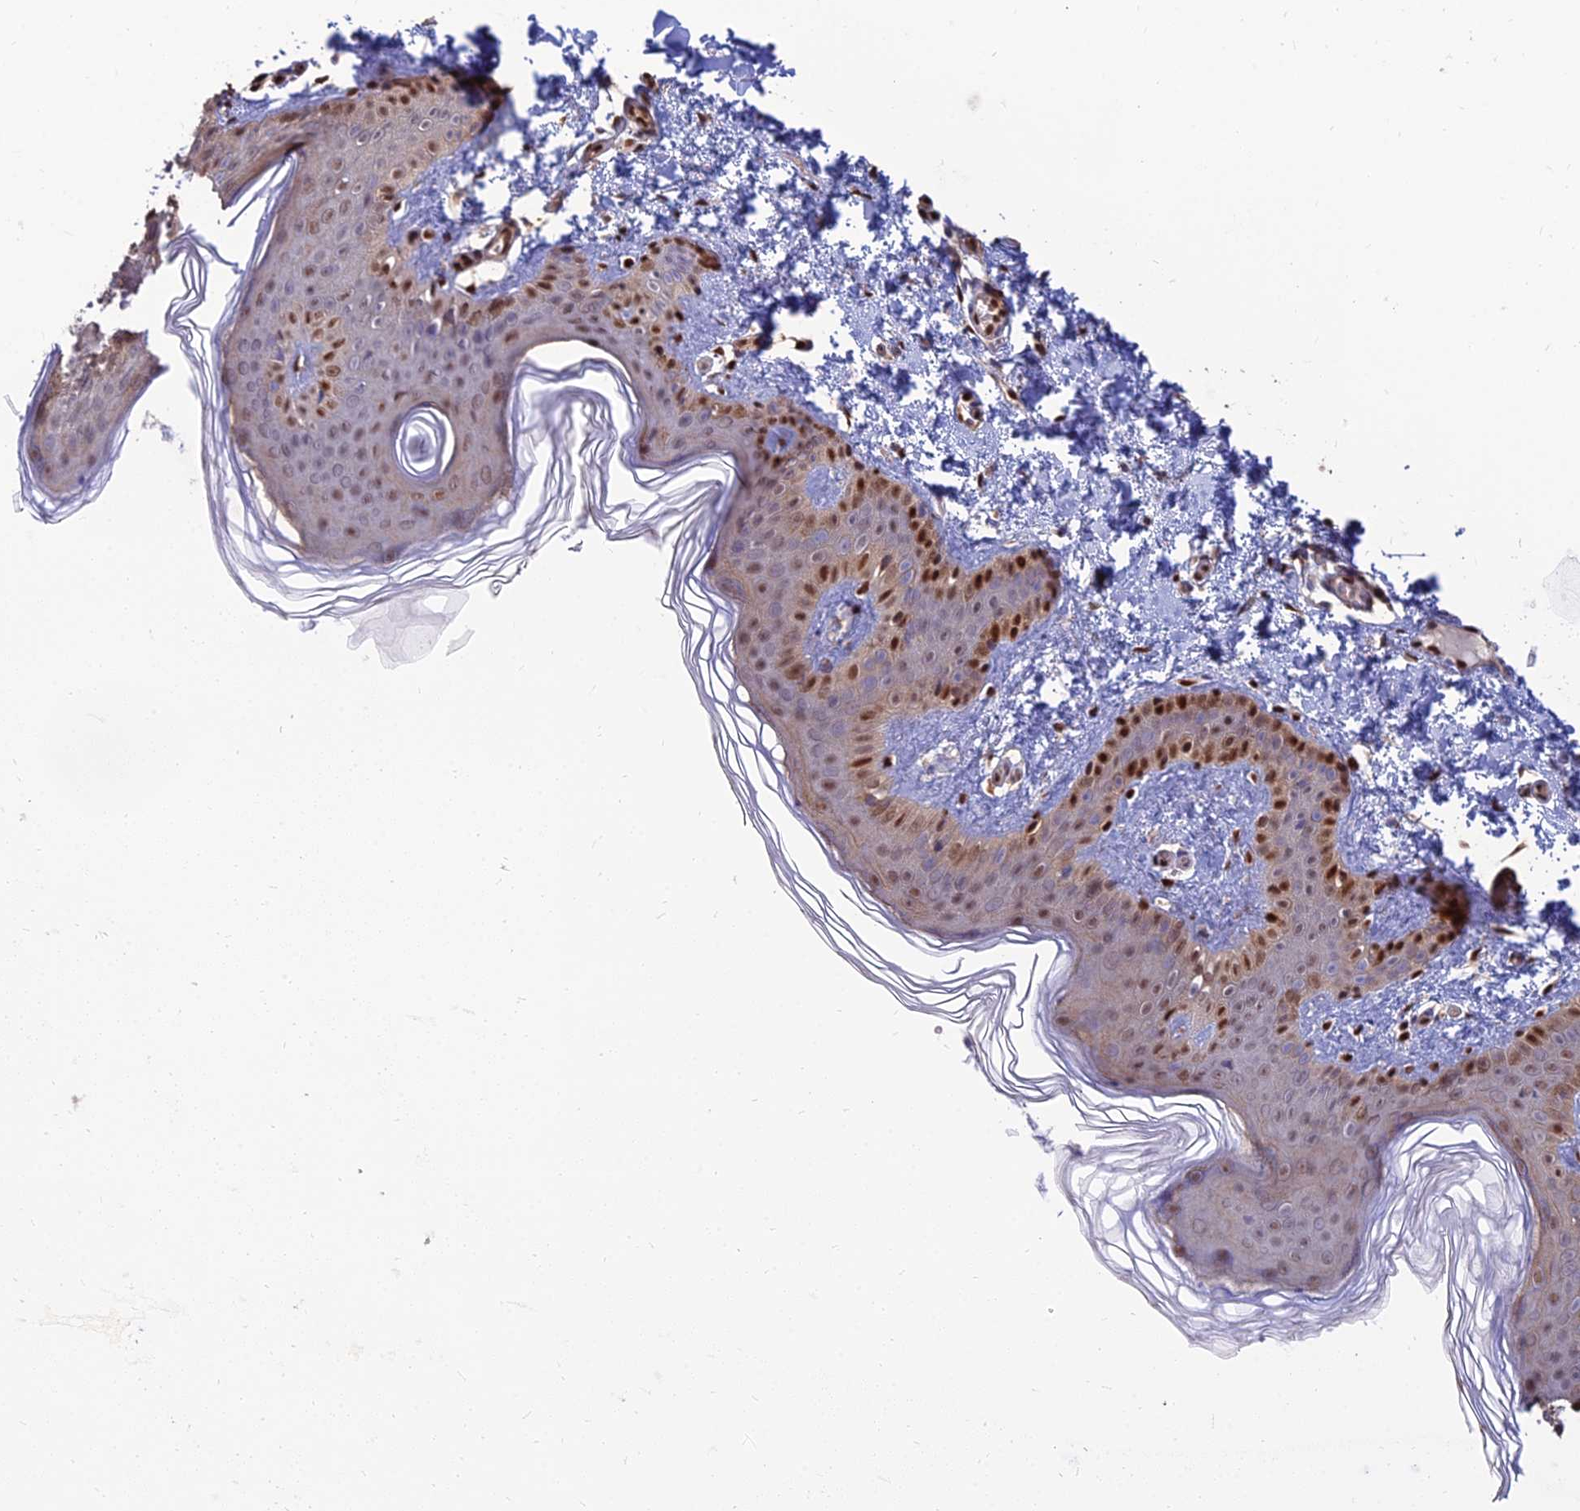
{"staining": {"intensity": "moderate", "quantity": ">75%", "location": "nuclear"}, "tissue": "skin", "cell_type": "Fibroblasts", "image_type": "normal", "snomed": [{"axis": "morphology", "description": "Normal tissue, NOS"}, {"axis": "morphology", "description": "Neoplasm, benign, NOS"}, {"axis": "topography", "description": "Skin"}, {"axis": "topography", "description": "Soft tissue"}], "caption": "A brown stain labels moderate nuclear staining of a protein in fibroblasts of unremarkable human skin.", "gene": "DNPEP", "patient": {"sex": "male", "age": 26}}